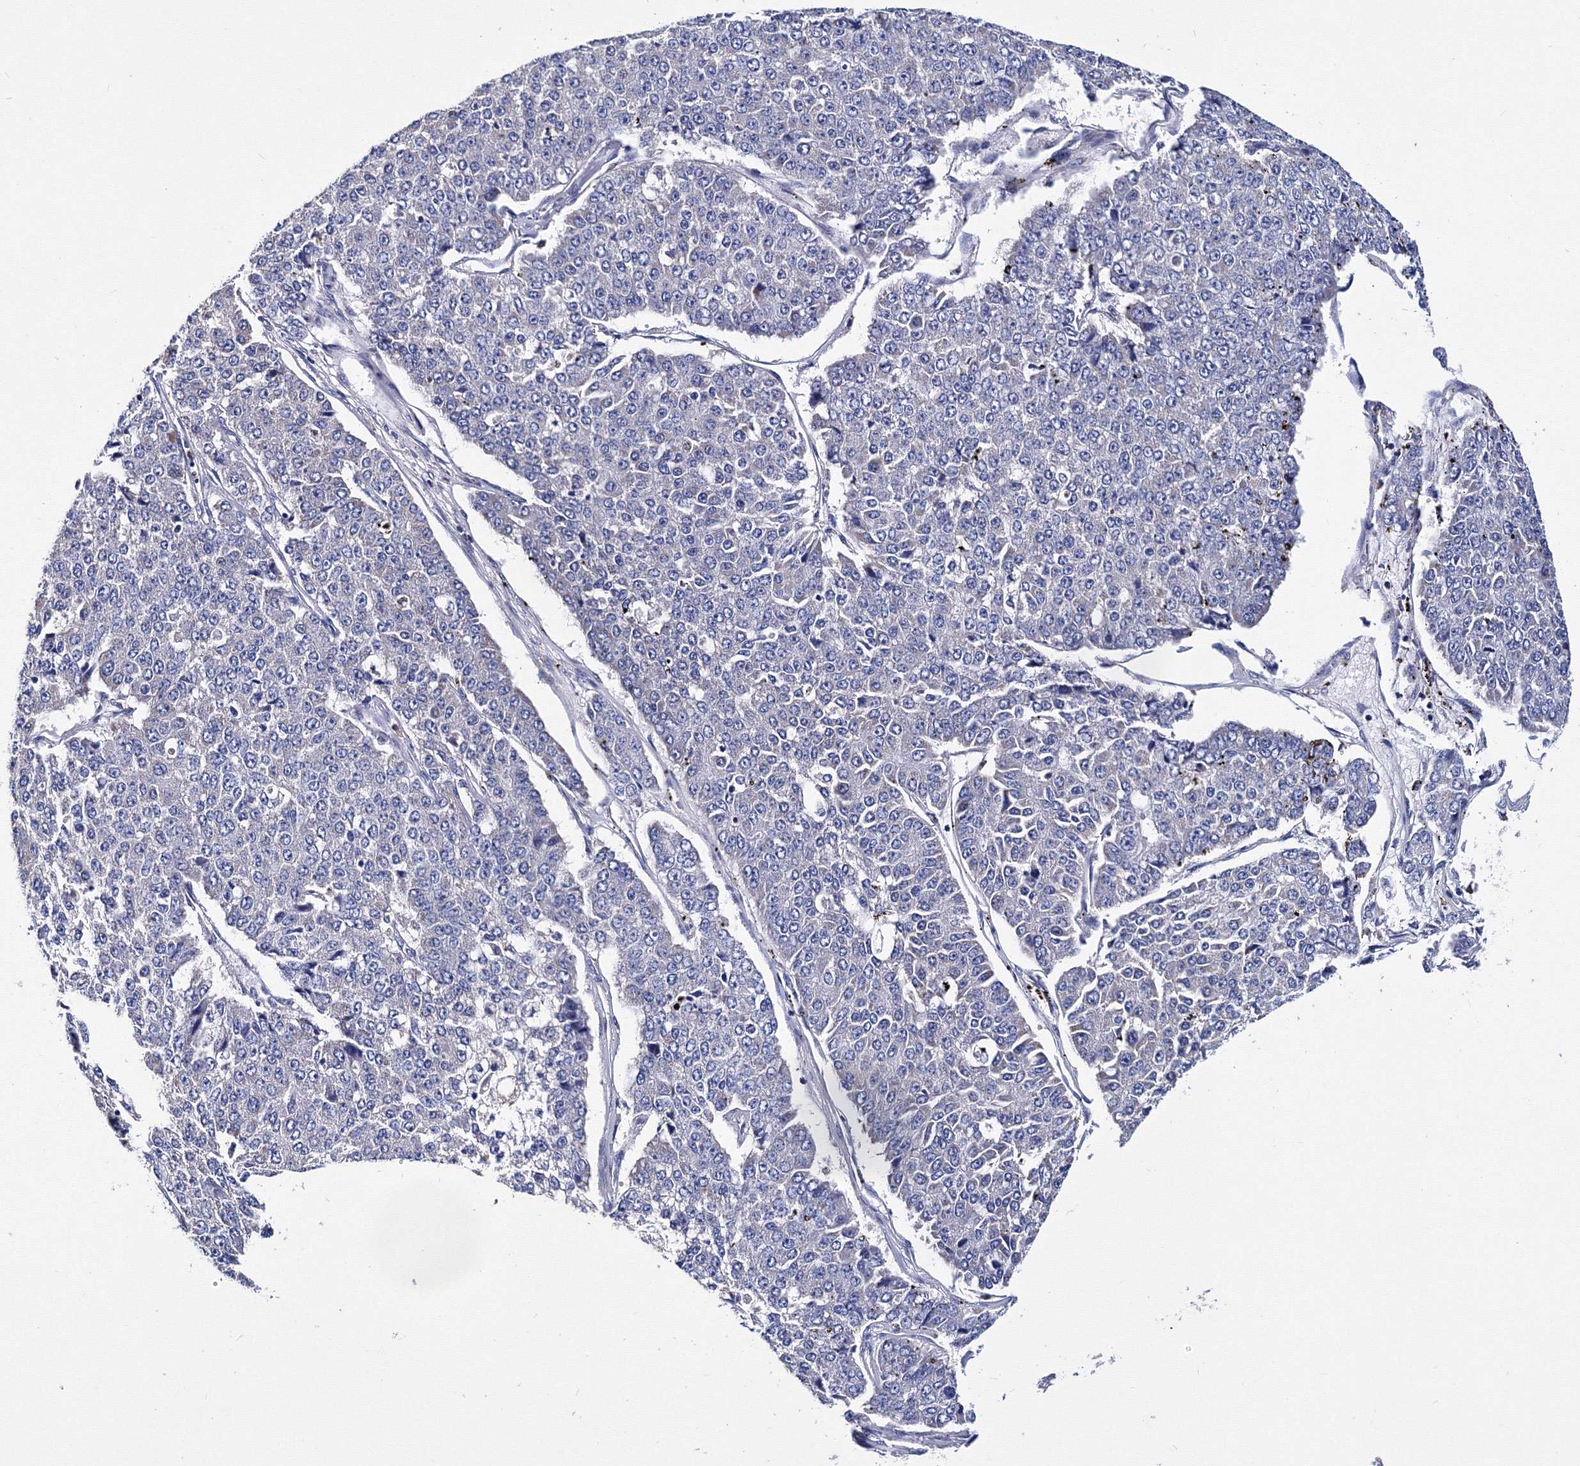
{"staining": {"intensity": "negative", "quantity": "none", "location": "none"}, "tissue": "pancreatic cancer", "cell_type": "Tumor cells", "image_type": "cancer", "snomed": [{"axis": "morphology", "description": "Adenocarcinoma, NOS"}, {"axis": "topography", "description": "Pancreas"}], "caption": "A photomicrograph of adenocarcinoma (pancreatic) stained for a protein reveals no brown staining in tumor cells. (DAB immunohistochemistry (IHC), high magnification).", "gene": "TRPM2", "patient": {"sex": "male", "age": 50}}